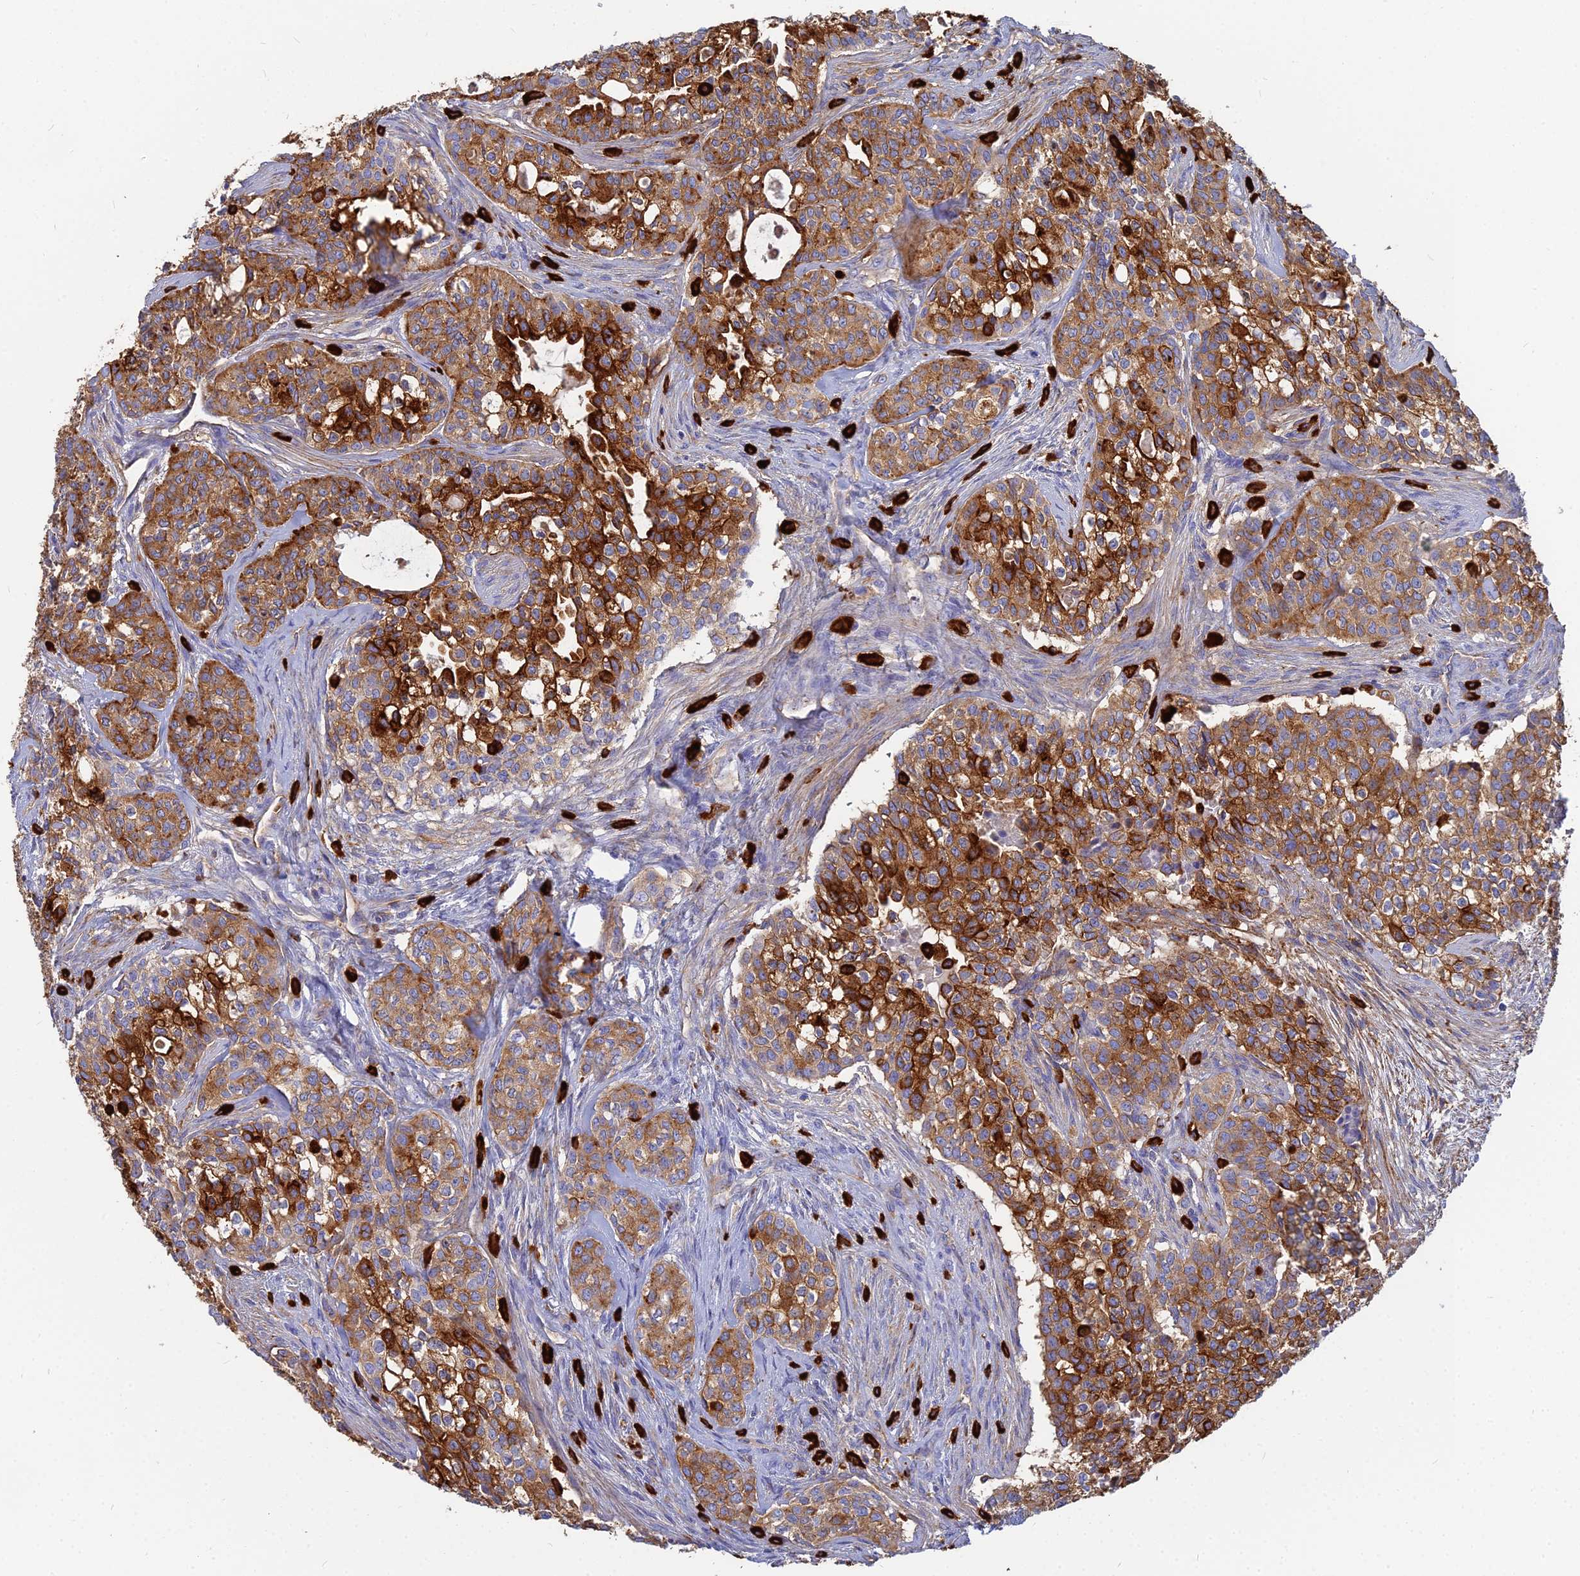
{"staining": {"intensity": "strong", "quantity": "25%-75%", "location": "cytoplasmic/membranous"}, "tissue": "head and neck cancer", "cell_type": "Tumor cells", "image_type": "cancer", "snomed": [{"axis": "morphology", "description": "Adenocarcinoma, NOS"}, {"axis": "topography", "description": "Head-Neck"}], "caption": "Adenocarcinoma (head and neck) stained for a protein displays strong cytoplasmic/membranous positivity in tumor cells.", "gene": "VAT1", "patient": {"sex": "male", "age": 81}}